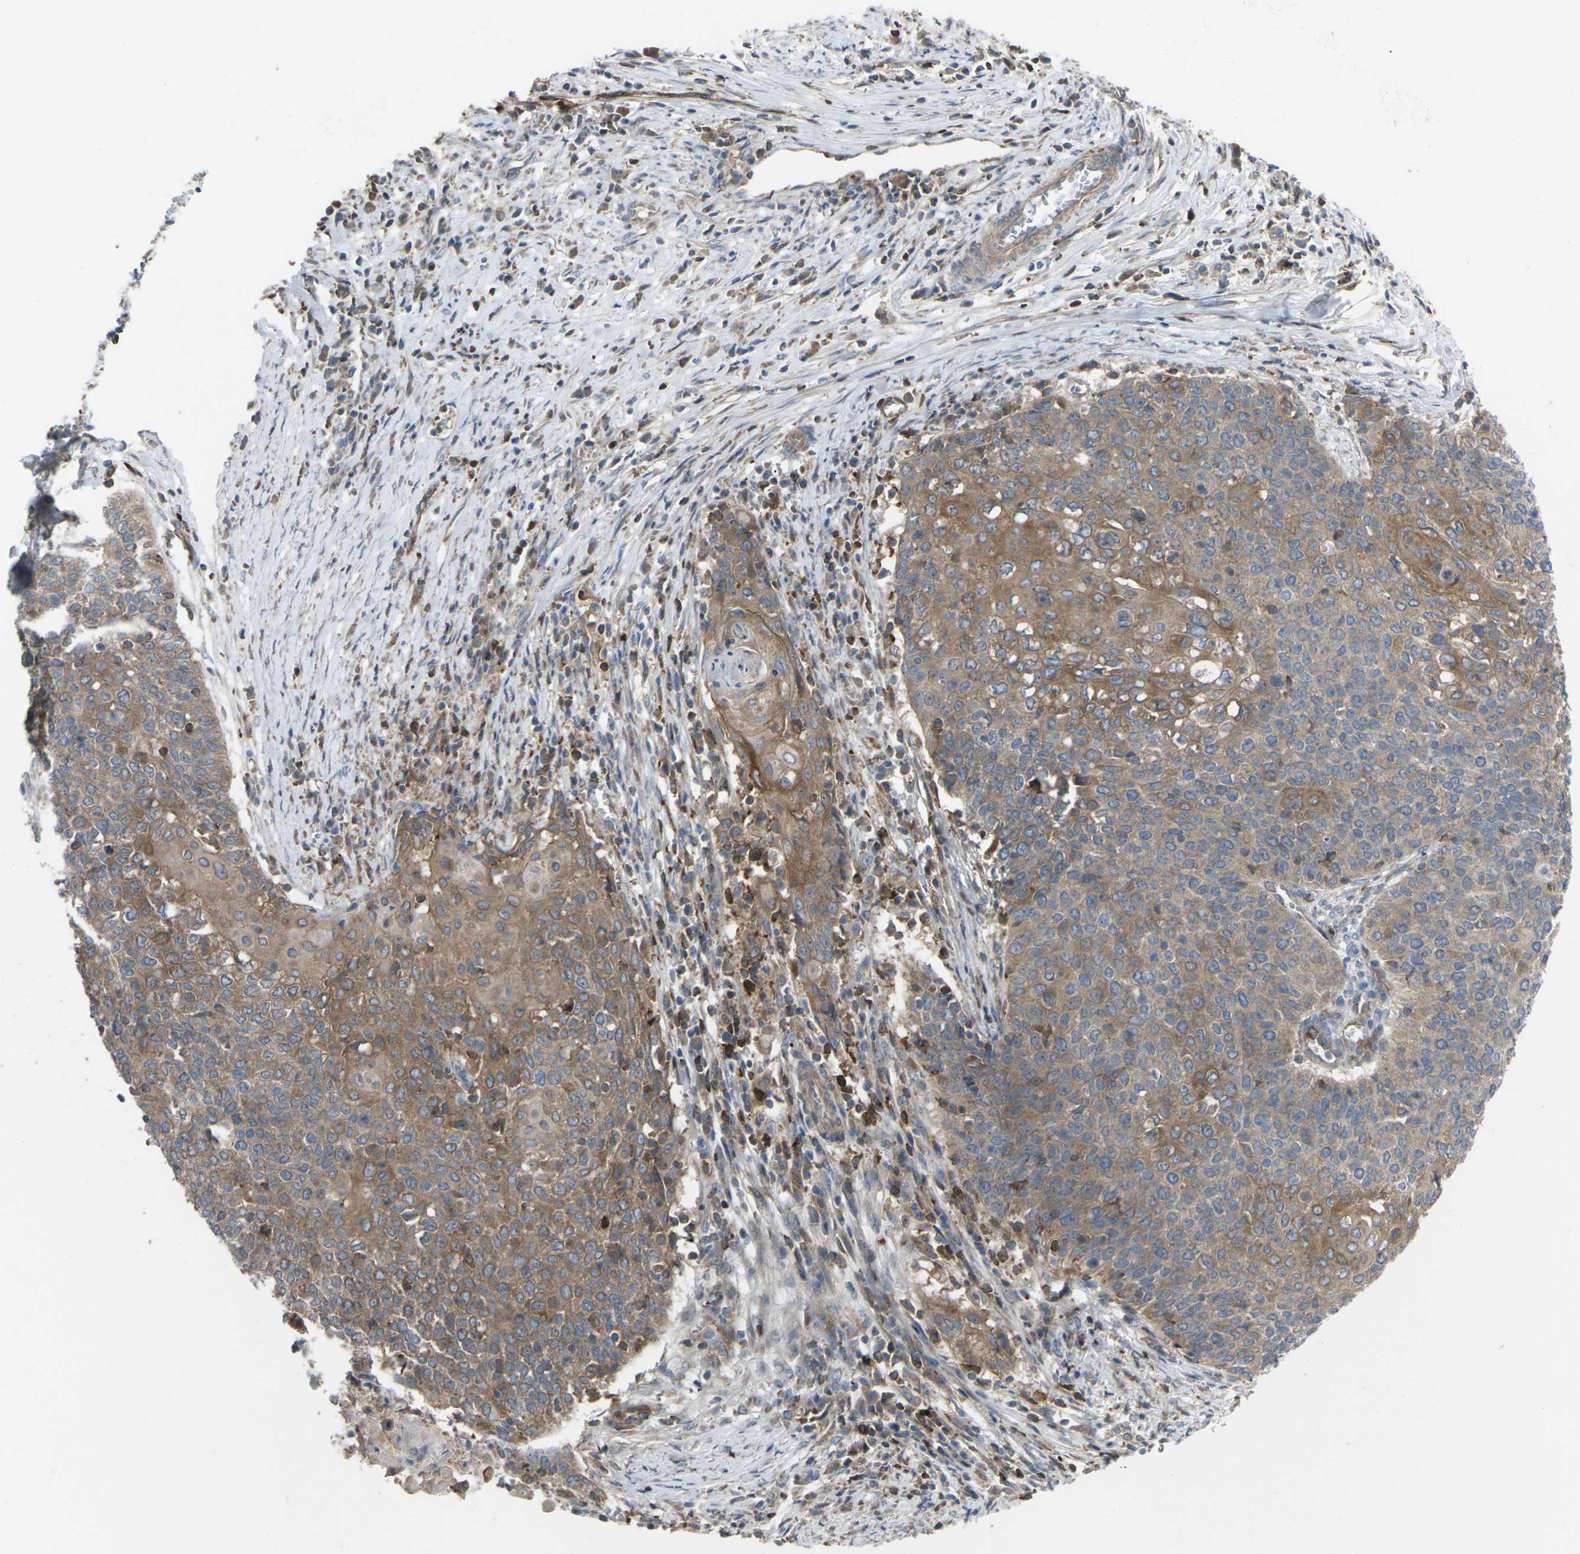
{"staining": {"intensity": "moderate", "quantity": ">75%", "location": "cytoplasmic/membranous"}, "tissue": "cervical cancer", "cell_type": "Tumor cells", "image_type": "cancer", "snomed": [{"axis": "morphology", "description": "Squamous cell carcinoma, NOS"}, {"axis": "topography", "description": "Cervix"}], "caption": "A brown stain highlights moderate cytoplasmic/membranous expression of a protein in human cervical cancer (squamous cell carcinoma) tumor cells. Immunohistochemistry stains the protein in brown and the nuclei are stained blue.", "gene": "TIAM1", "patient": {"sex": "female", "age": 39}}